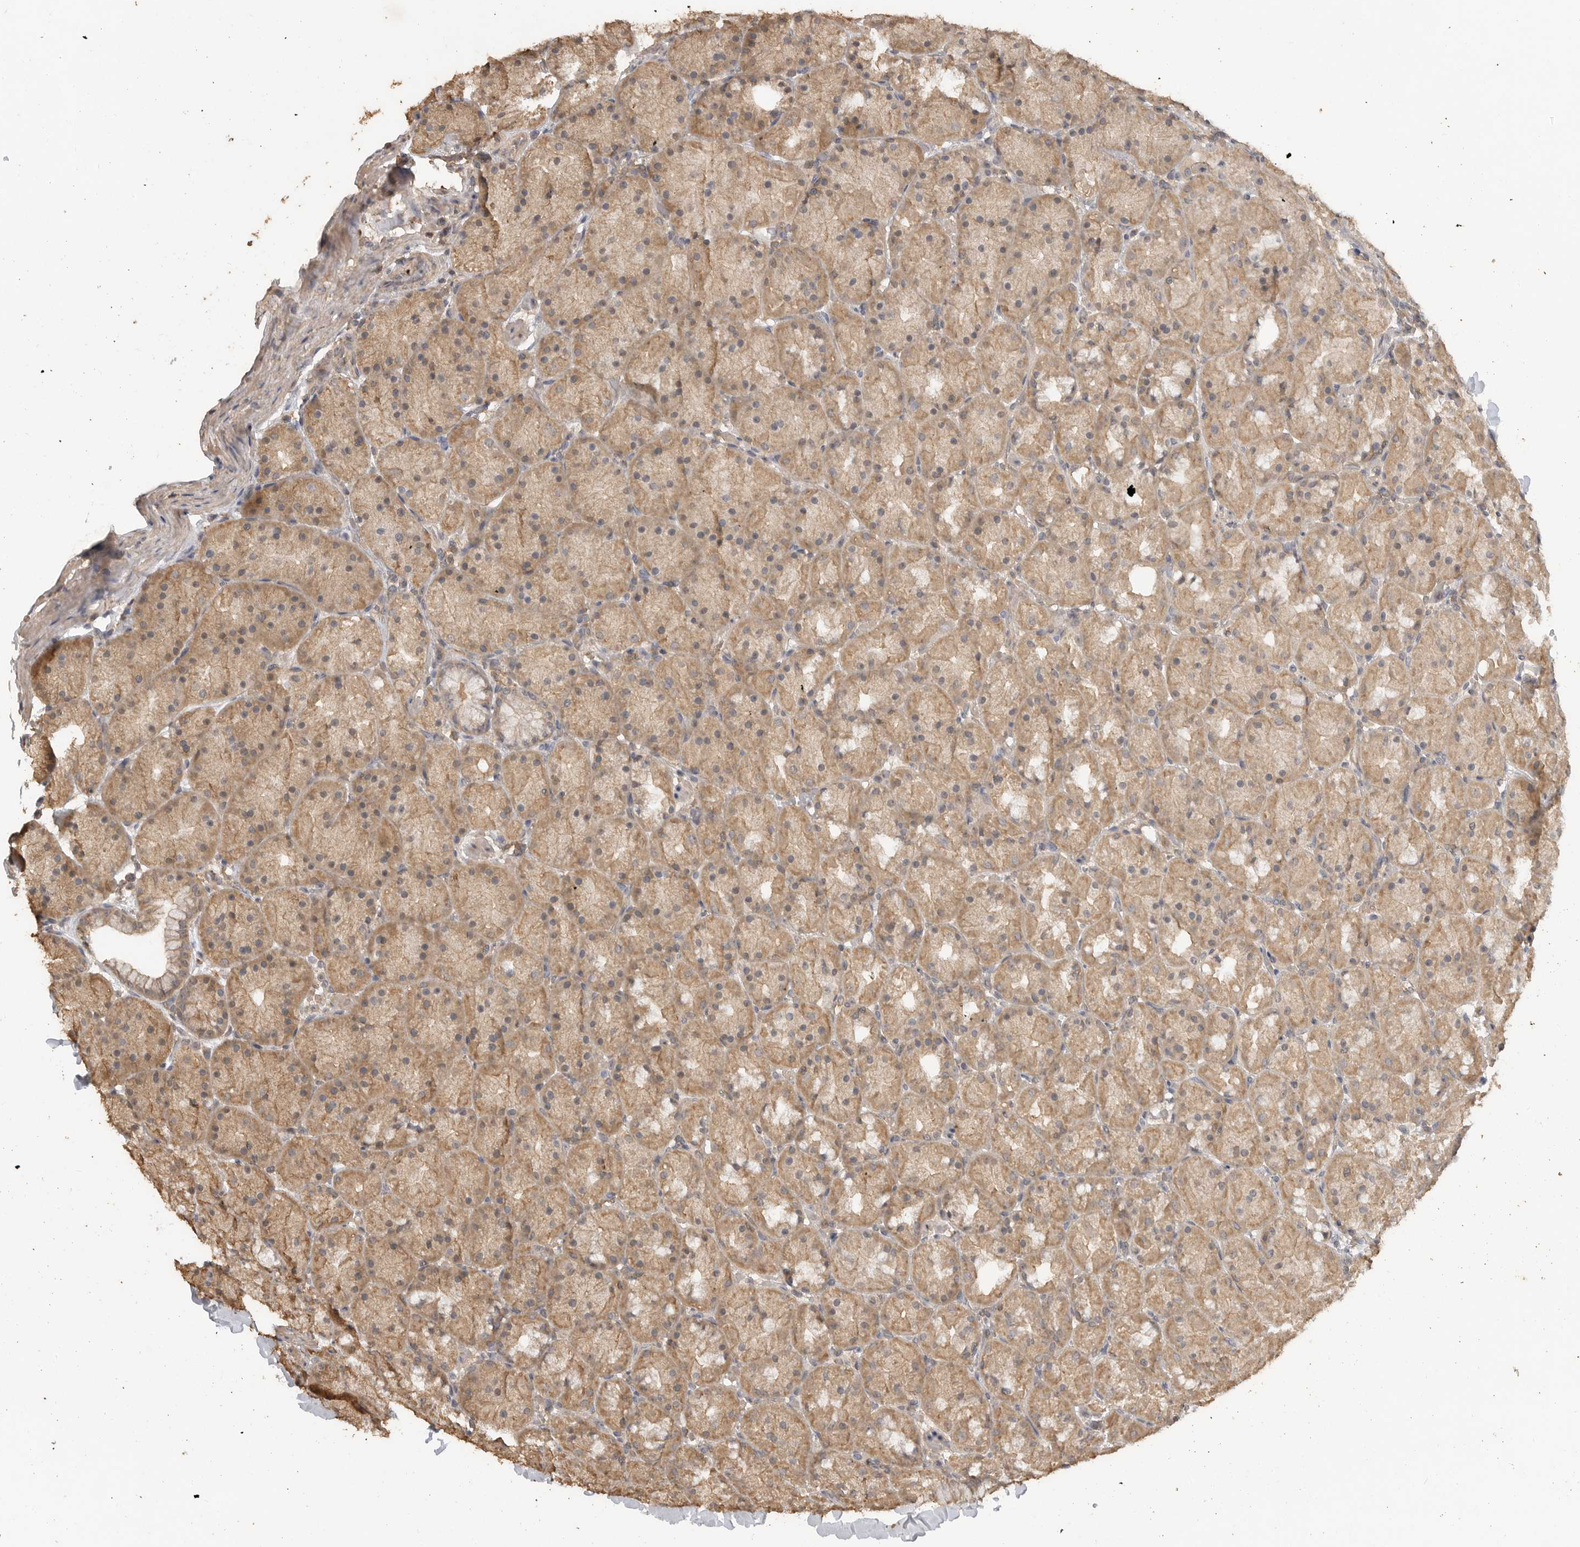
{"staining": {"intensity": "moderate", "quantity": ">75%", "location": "cytoplasmic/membranous"}, "tissue": "stomach", "cell_type": "Glandular cells", "image_type": "normal", "snomed": [{"axis": "morphology", "description": "Normal tissue, NOS"}, {"axis": "topography", "description": "Stomach, upper"}, {"axis": "topography", "description": "Stomach"}], "caption": "Glandular cells demonstrate moderate cytoplasmic/membranous expression in approximately >75% of cells in benign stomach. (DAB IHC with brightfield microscopy, high magnification).", "gene": "MAP2K1", "patient": {"sex": "male", "age": 48}}